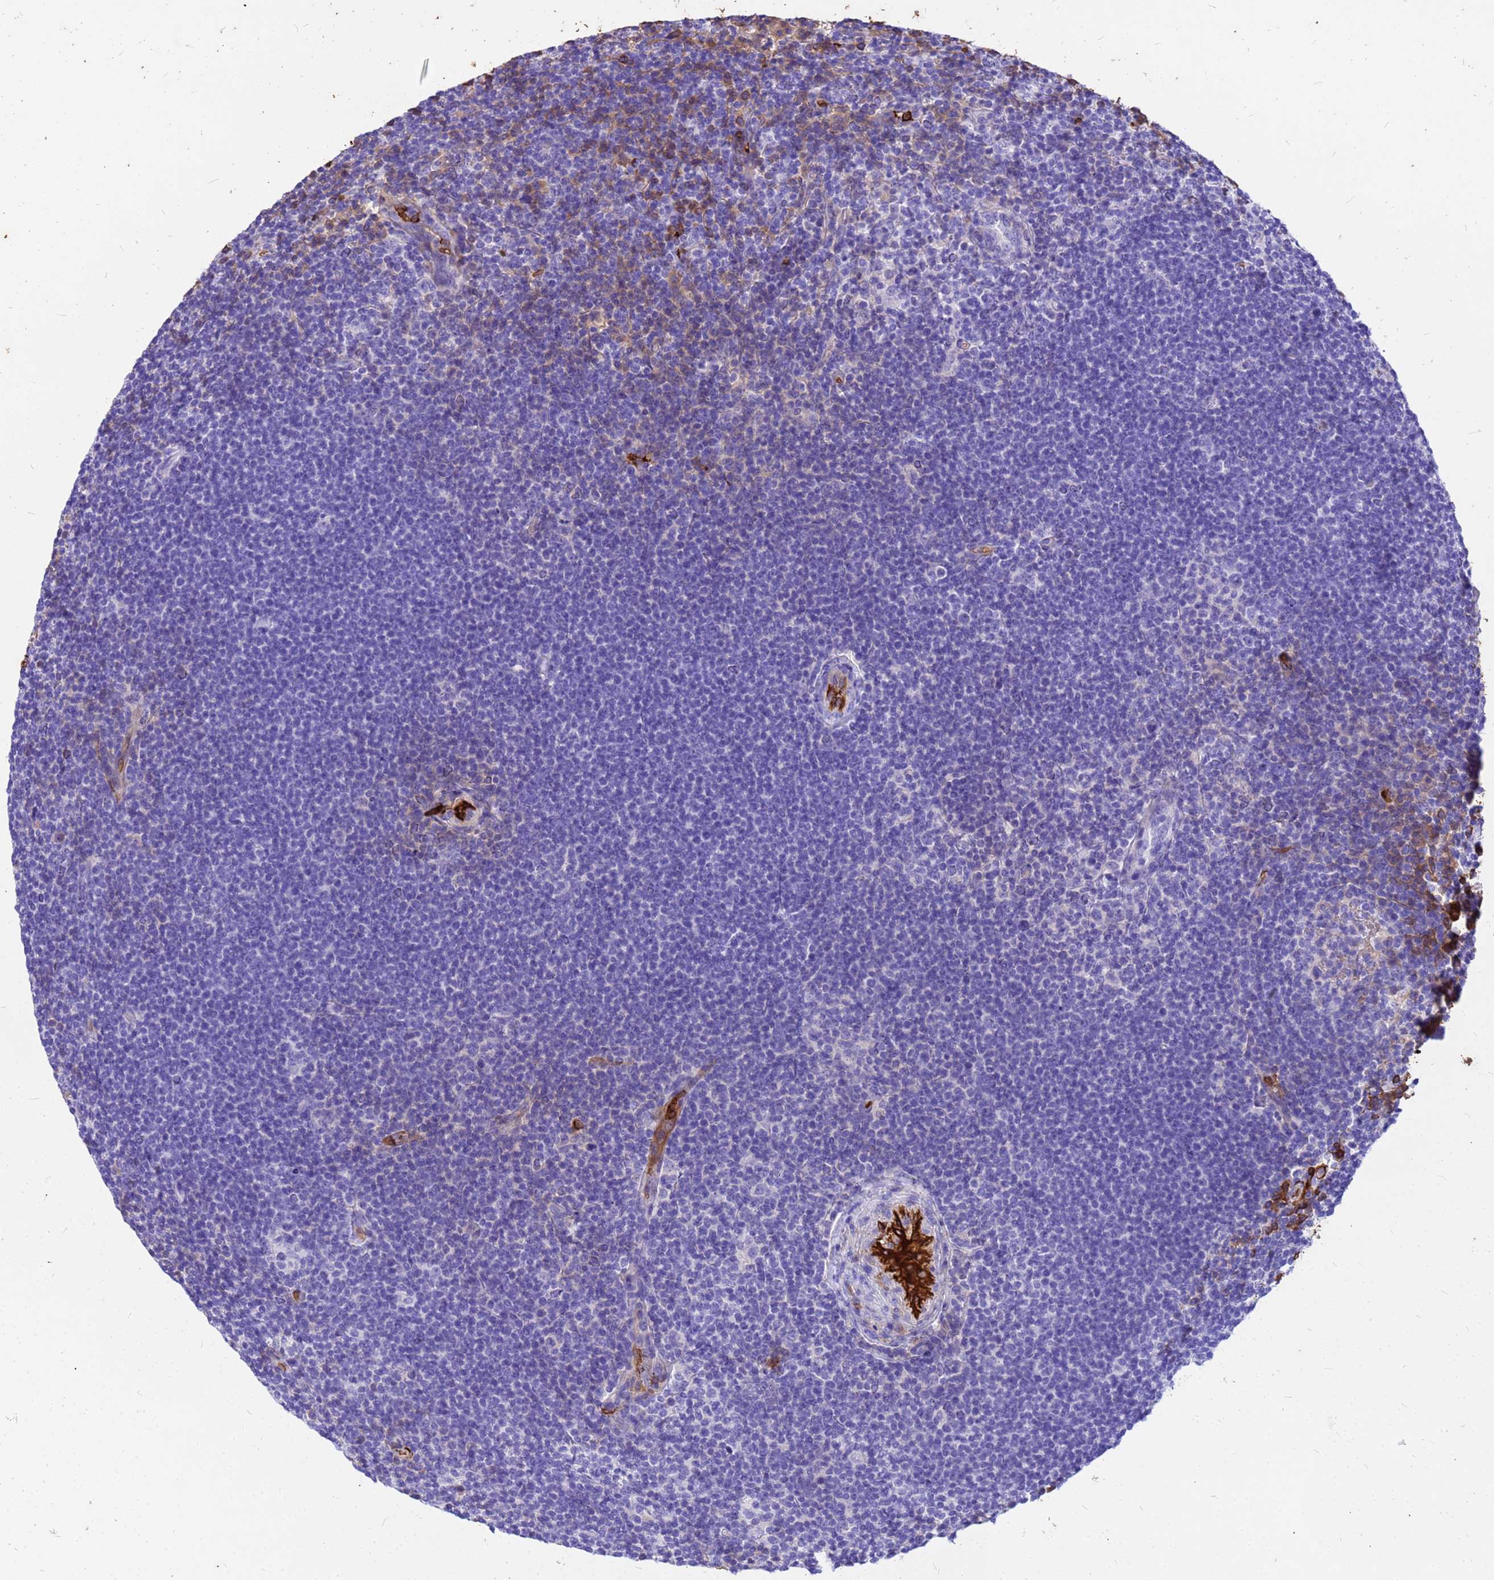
{"staining": {"intensity": "negative", "quantity": "none", "location": "none"}, "tissue": "lymphoma", "cell_type": "Tumor cells", "image_type": "cancer", "snomed": [{"axis": "morphology", "description": "Hodgkin's disease, NOS"}, {"axis": "topography", "description": "Lymph node"}], "caption": "The IHC micrograph has no significant staining in tumor cells of Hodgkin's disease tissue. The staining is performed using DAB brown chromogen with nuclei counter-stained in using hematoxylin.", "gene": "HBA2", "patient": {"sex": "female", "age": 57}}